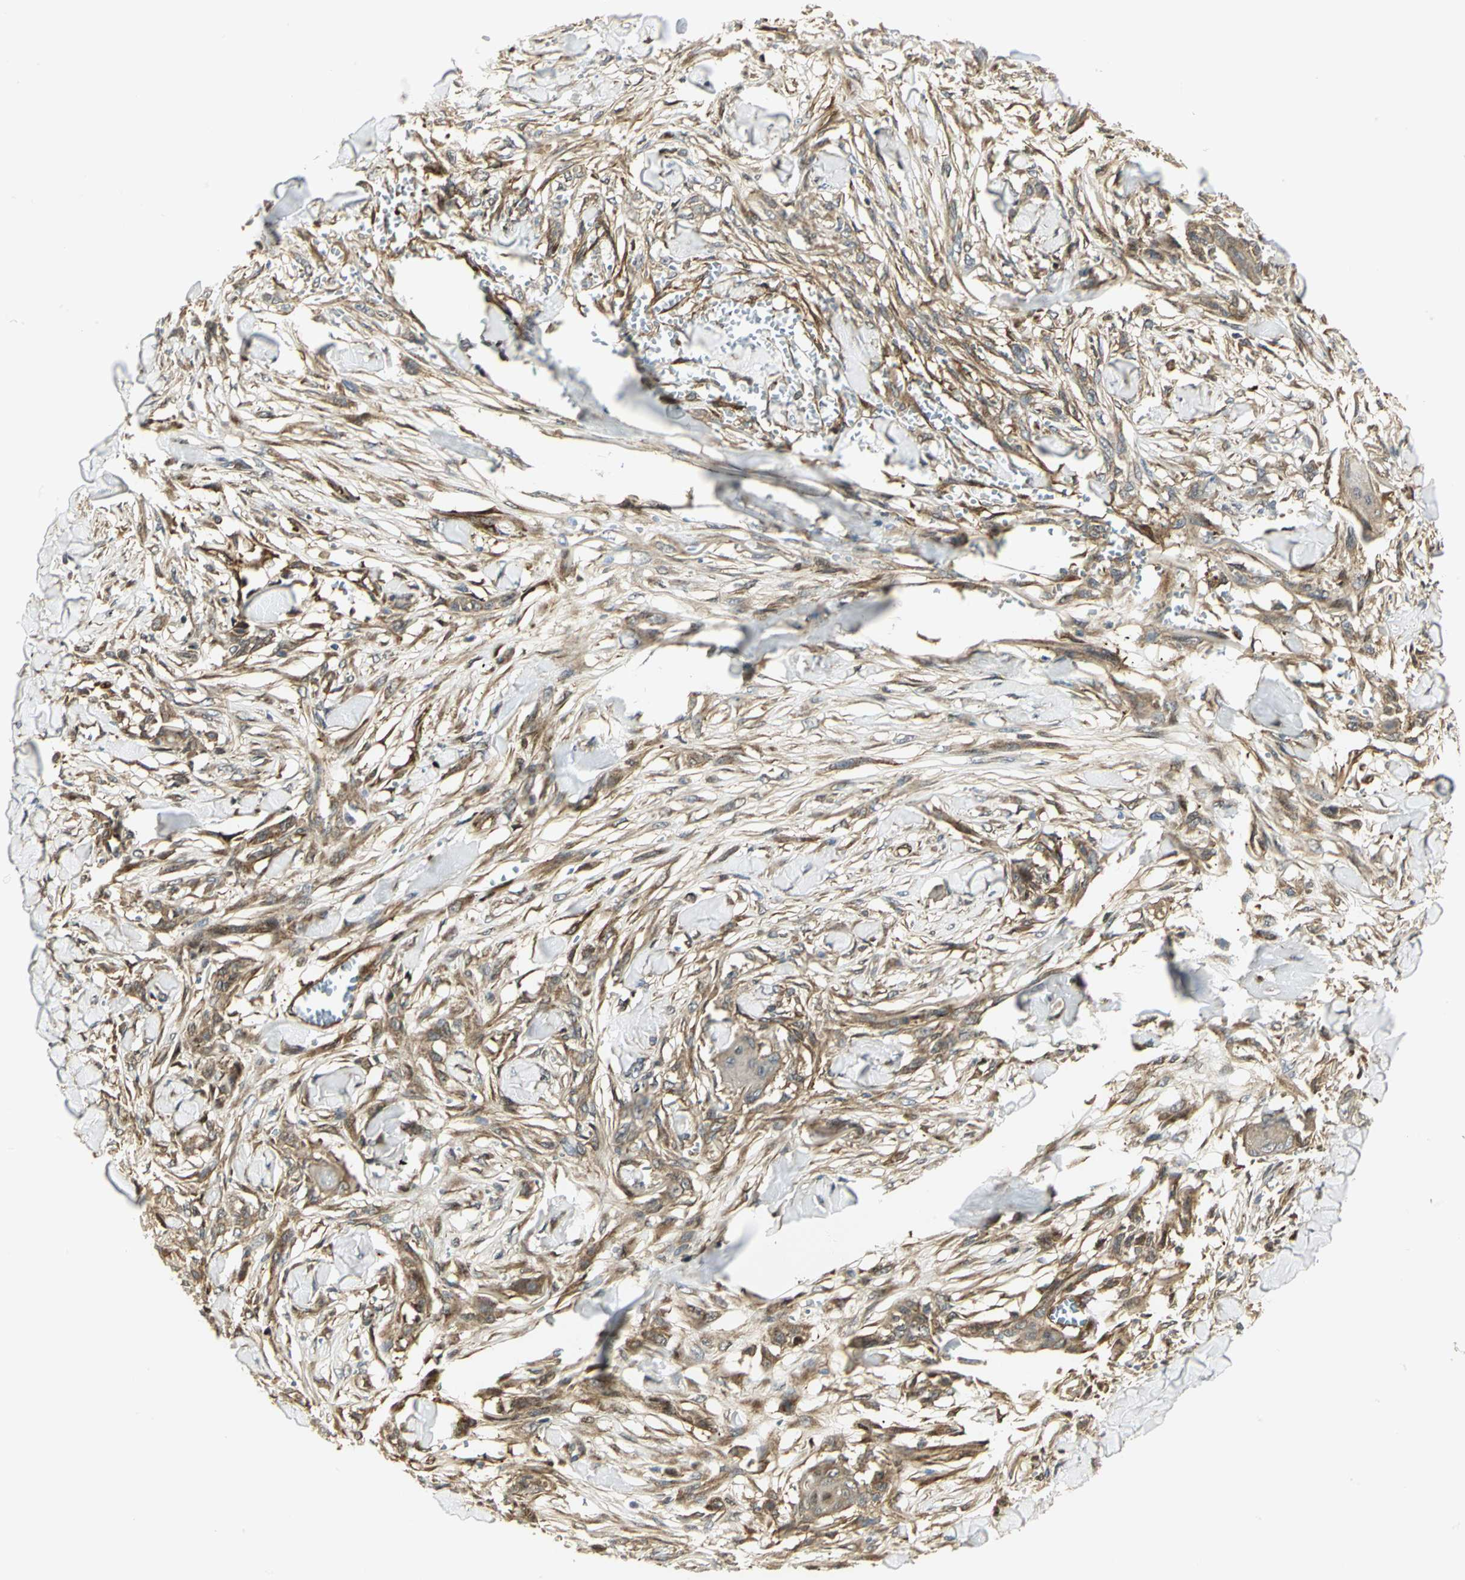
{"staining": {"intensity": "moderate", "quantity": ">75%", "location": "cytoplasmic/membranous,nuclear"}, "tissue": "skin cancer", "cell_type": "Tumor cells", "image_type": "cancer", "snomed": [{"axis": "morphology", "description": "Normal tissue, NOS"}, {"axis": "morphology", "description": "Squamous cell carcinoma, NOS"}, {"axis": "topography", "description": "Skin"}], "caption": "Moderate cytoplasmic/membranous and nuclear protein staining is appreciated in approximately >75% of tumor cells in skin cancer (squamous cell carcinoma).", "gene": "EEA1", "patient": {"sex": "female", "age": 59}}